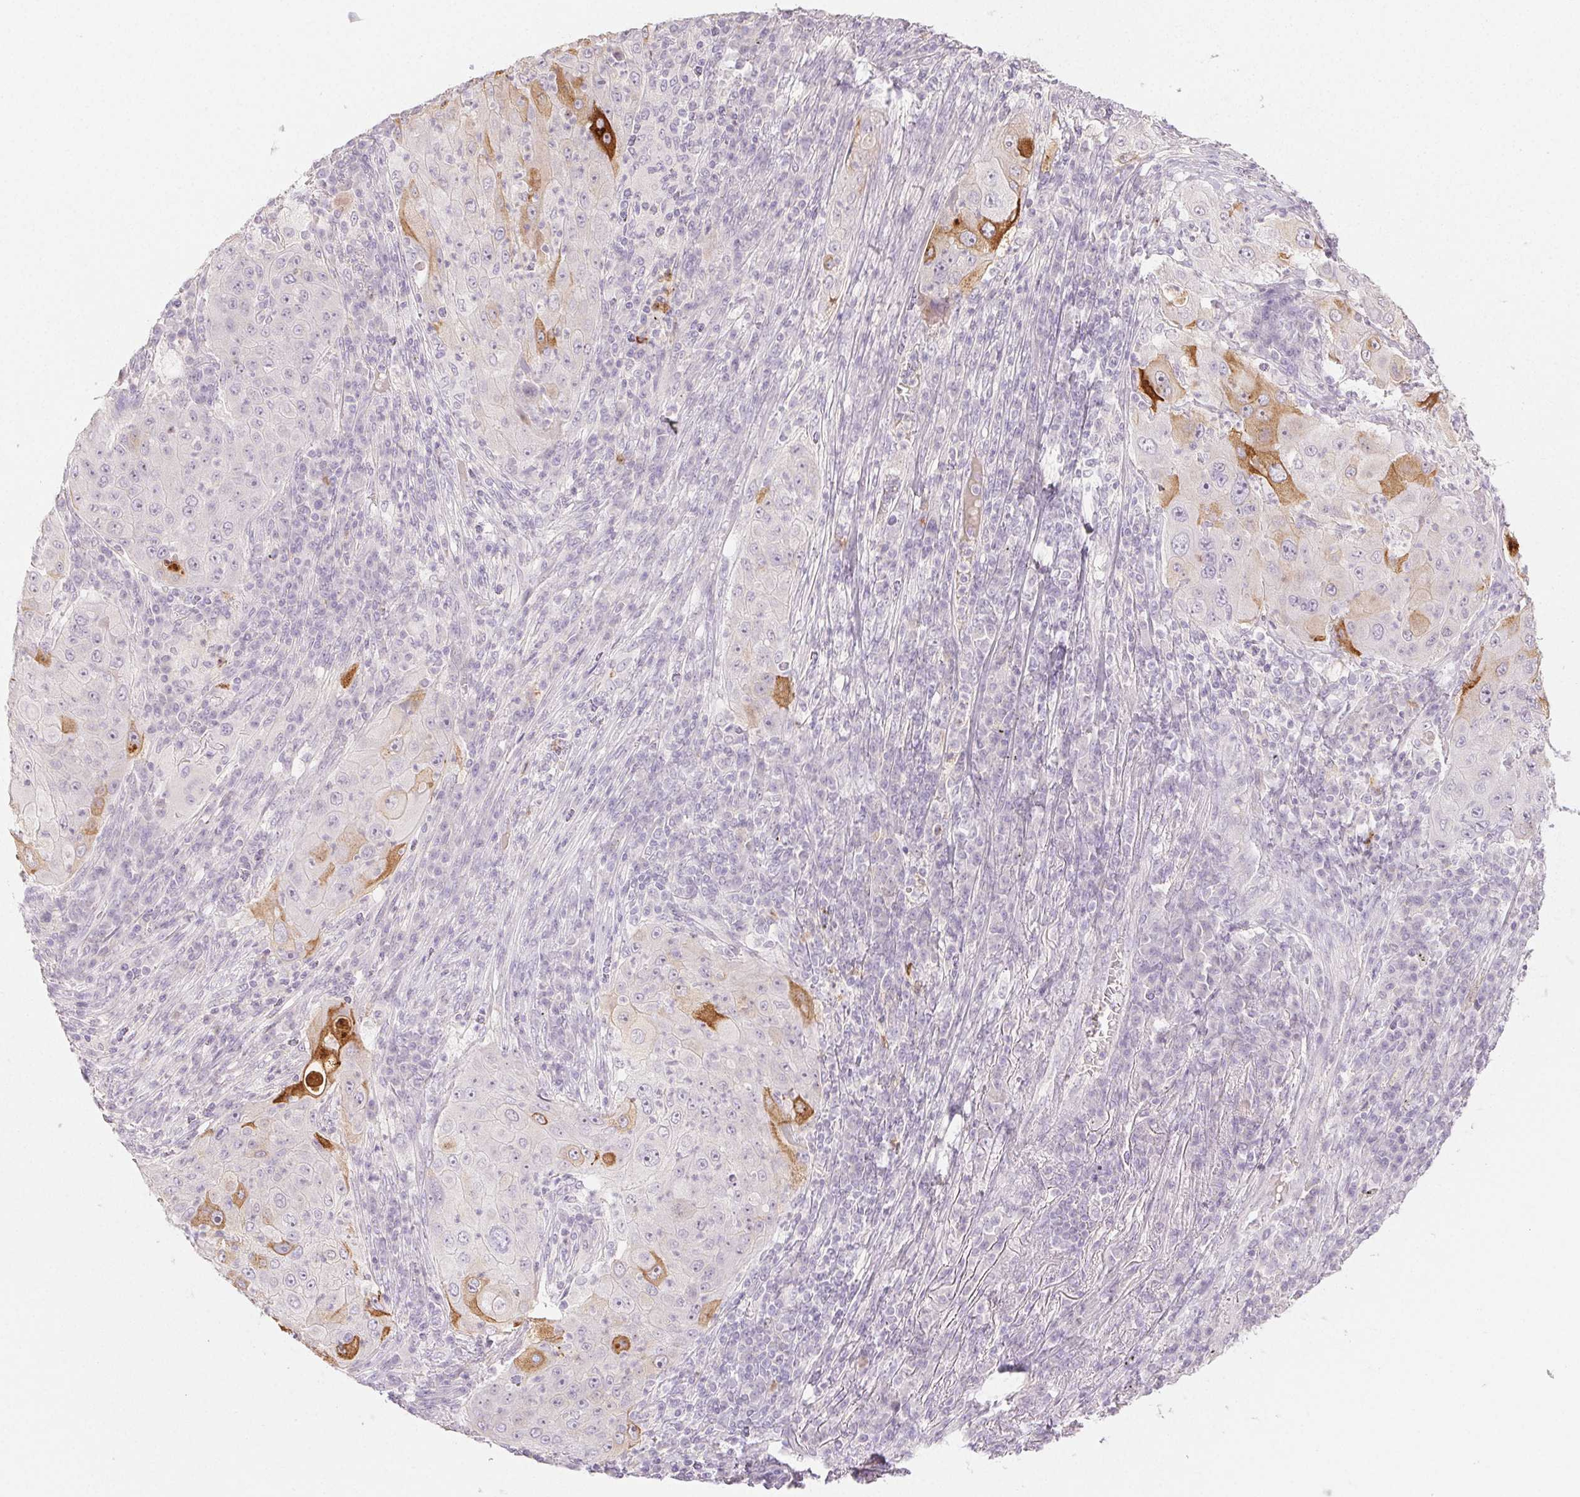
{"staining": {"intensity": "moderate", "quantity": "<25%", "location": "cytoplasmic/membranous"}, "tissue": "lung cancer", "cell_type": "Tumor cells", "image_type": "cancer", "snomed": [{"axis": "morphology", "description": "Squamous cell carcinoma, NOS"}, {"axis": "topography", "description": "Lung"}], "caption": "Immunohistochemistry image of squamous cell carcinoma (lung) stained for a protein (brown), which displays low levels of moderate cytoplasmic/membranous staining in about <25% of tumor cells.", "gene": "PI3", "patient": {"sex": "female", "age": 59}}